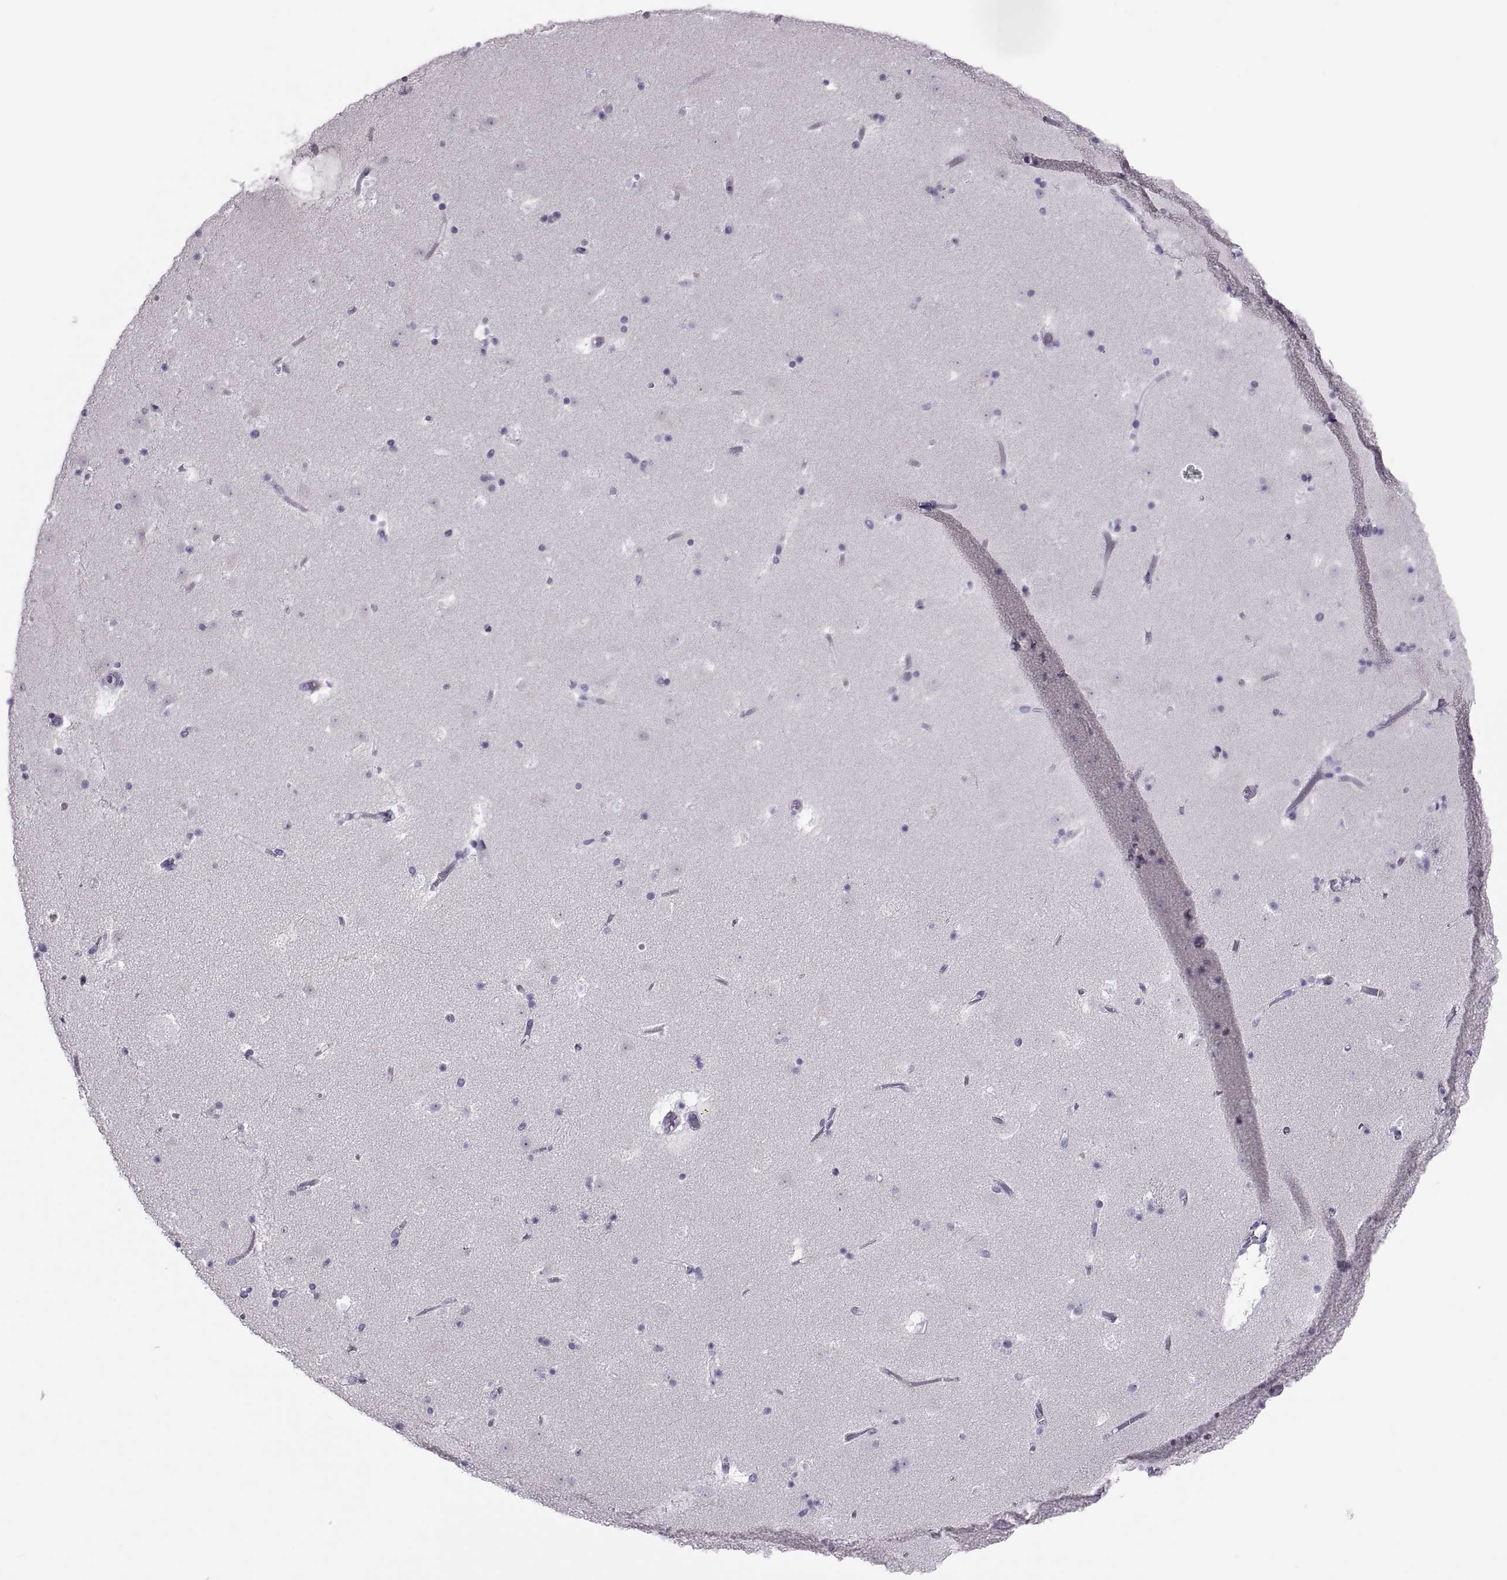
{"staining": {"intensity": "negative", "quantity": "none", "location": "none"}, "tissue": "caudate", "cell_type": "Glial cells", "image_type": "normal", "snomed": [{"axis": "morphology", "description": "Normal tissue, NOS"}, {"axis": "topography", "description": "Lateral ventricle wall"}], "caption": "A high-resolution image shows immunohistochemistry staining of benign caudate, which reveals no significant positivity in glial cells. The staining was performed using DAB (3,3'-diaminobenzidine) to visualize the protein expression in brown, while the nuclei were stained in blue with hematoxylin (Magnification: 20x).", "gene": "FAM24A", "patient": {"sex": "female", "age": 42}}